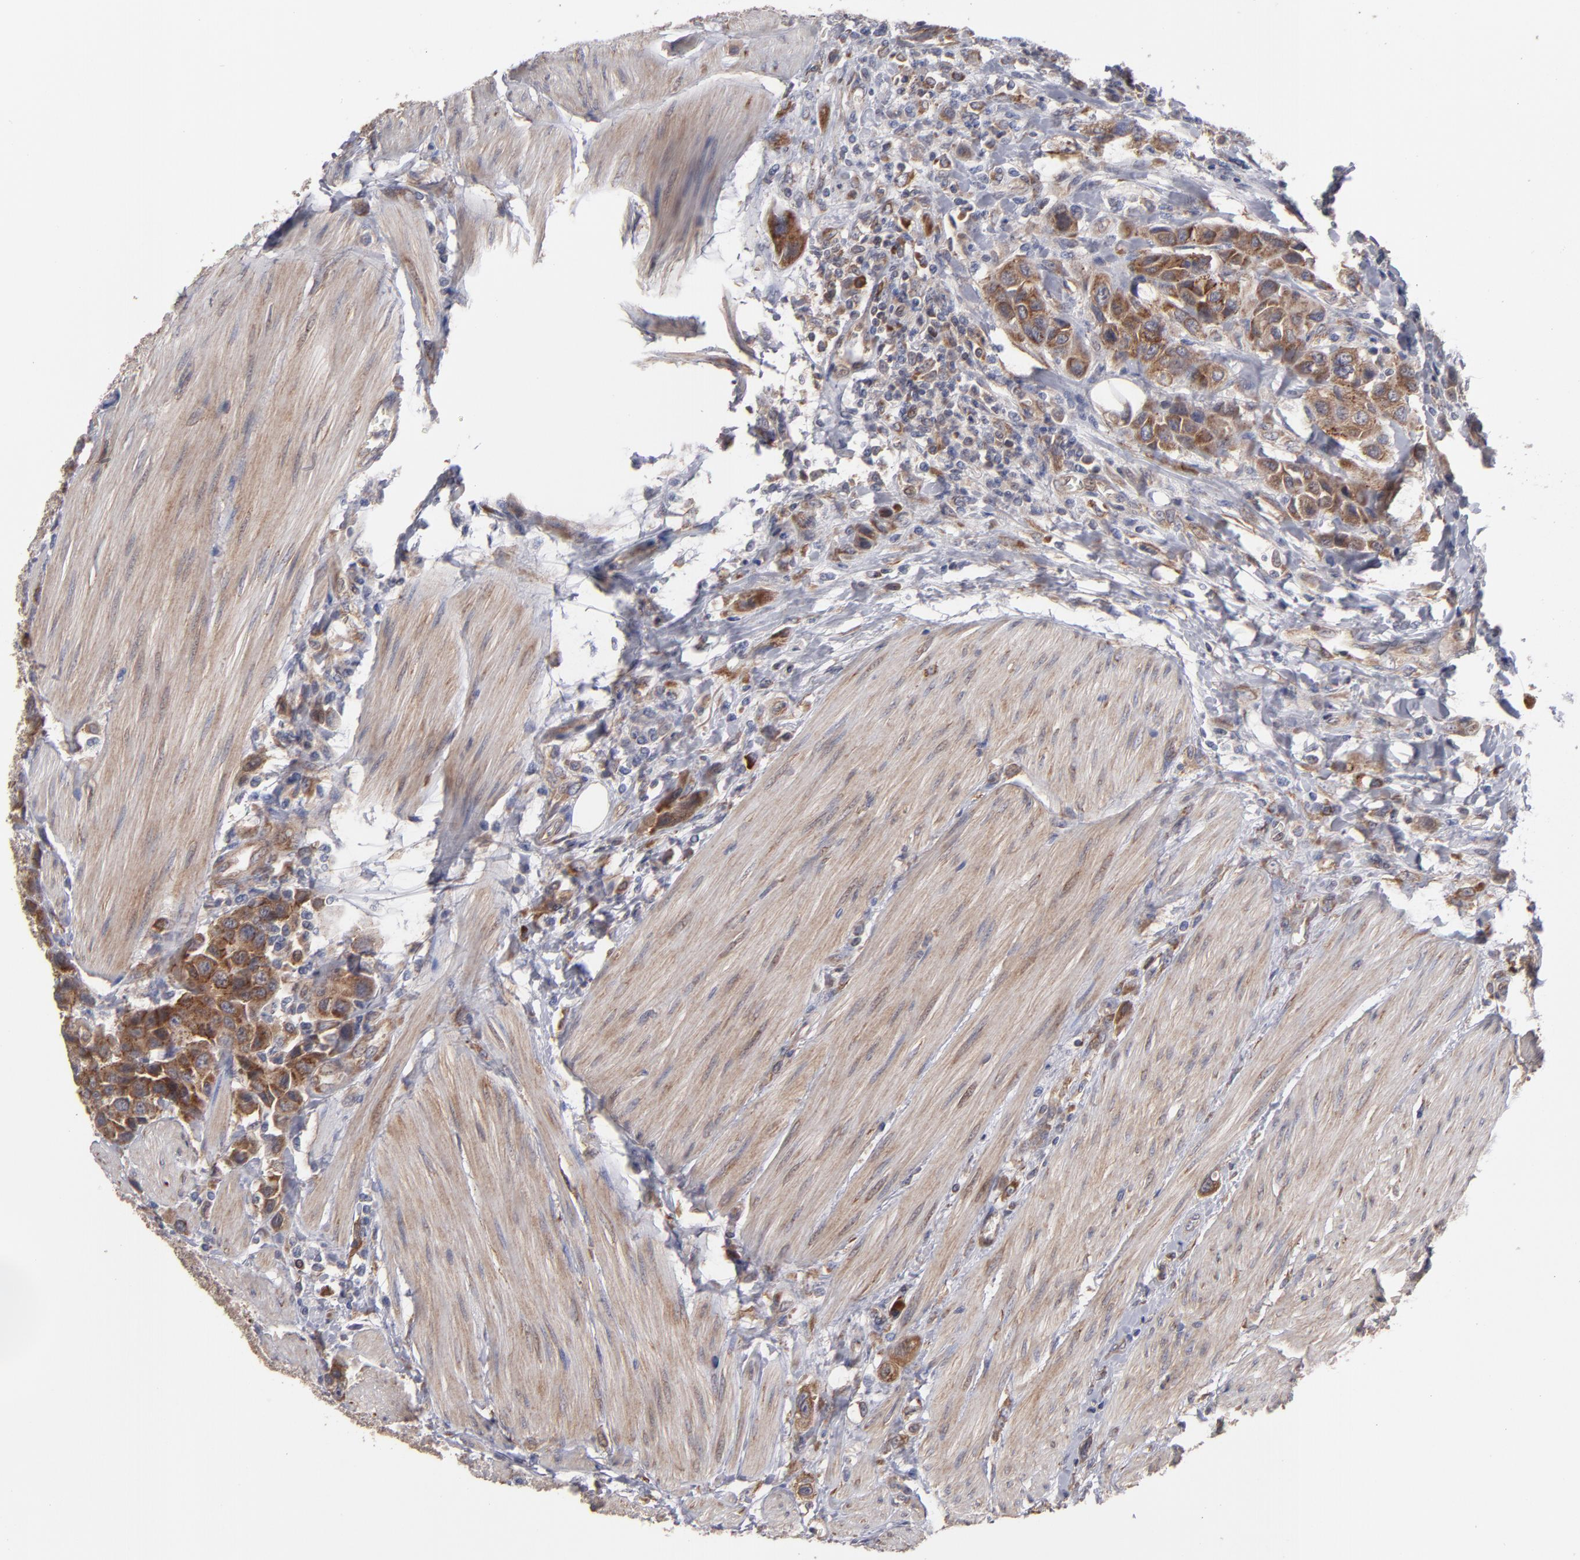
{"staining": {"intensity": "moderate", "quantity": "25%-75%", "location": "cytoplasmic/membranous"}, "tissue": "urothelial cancer", "cell_type": "Tumor cells", "image_type": "cancer", "snomed": [{"axis": "morphology", "description": "Urothelial carcinoma, High grade"}, {"axis": "topography", "description": "Urinary bladder"}], "caption": "There is medium levels of moderate cytoplasmic/membranous staining in tumor cells of high-grade urothelial carcinoma, as demonstrated by immunohistochemical staining (brown color).", "gene": "SND1", "patient": {"sex": "male", "age": 50}}